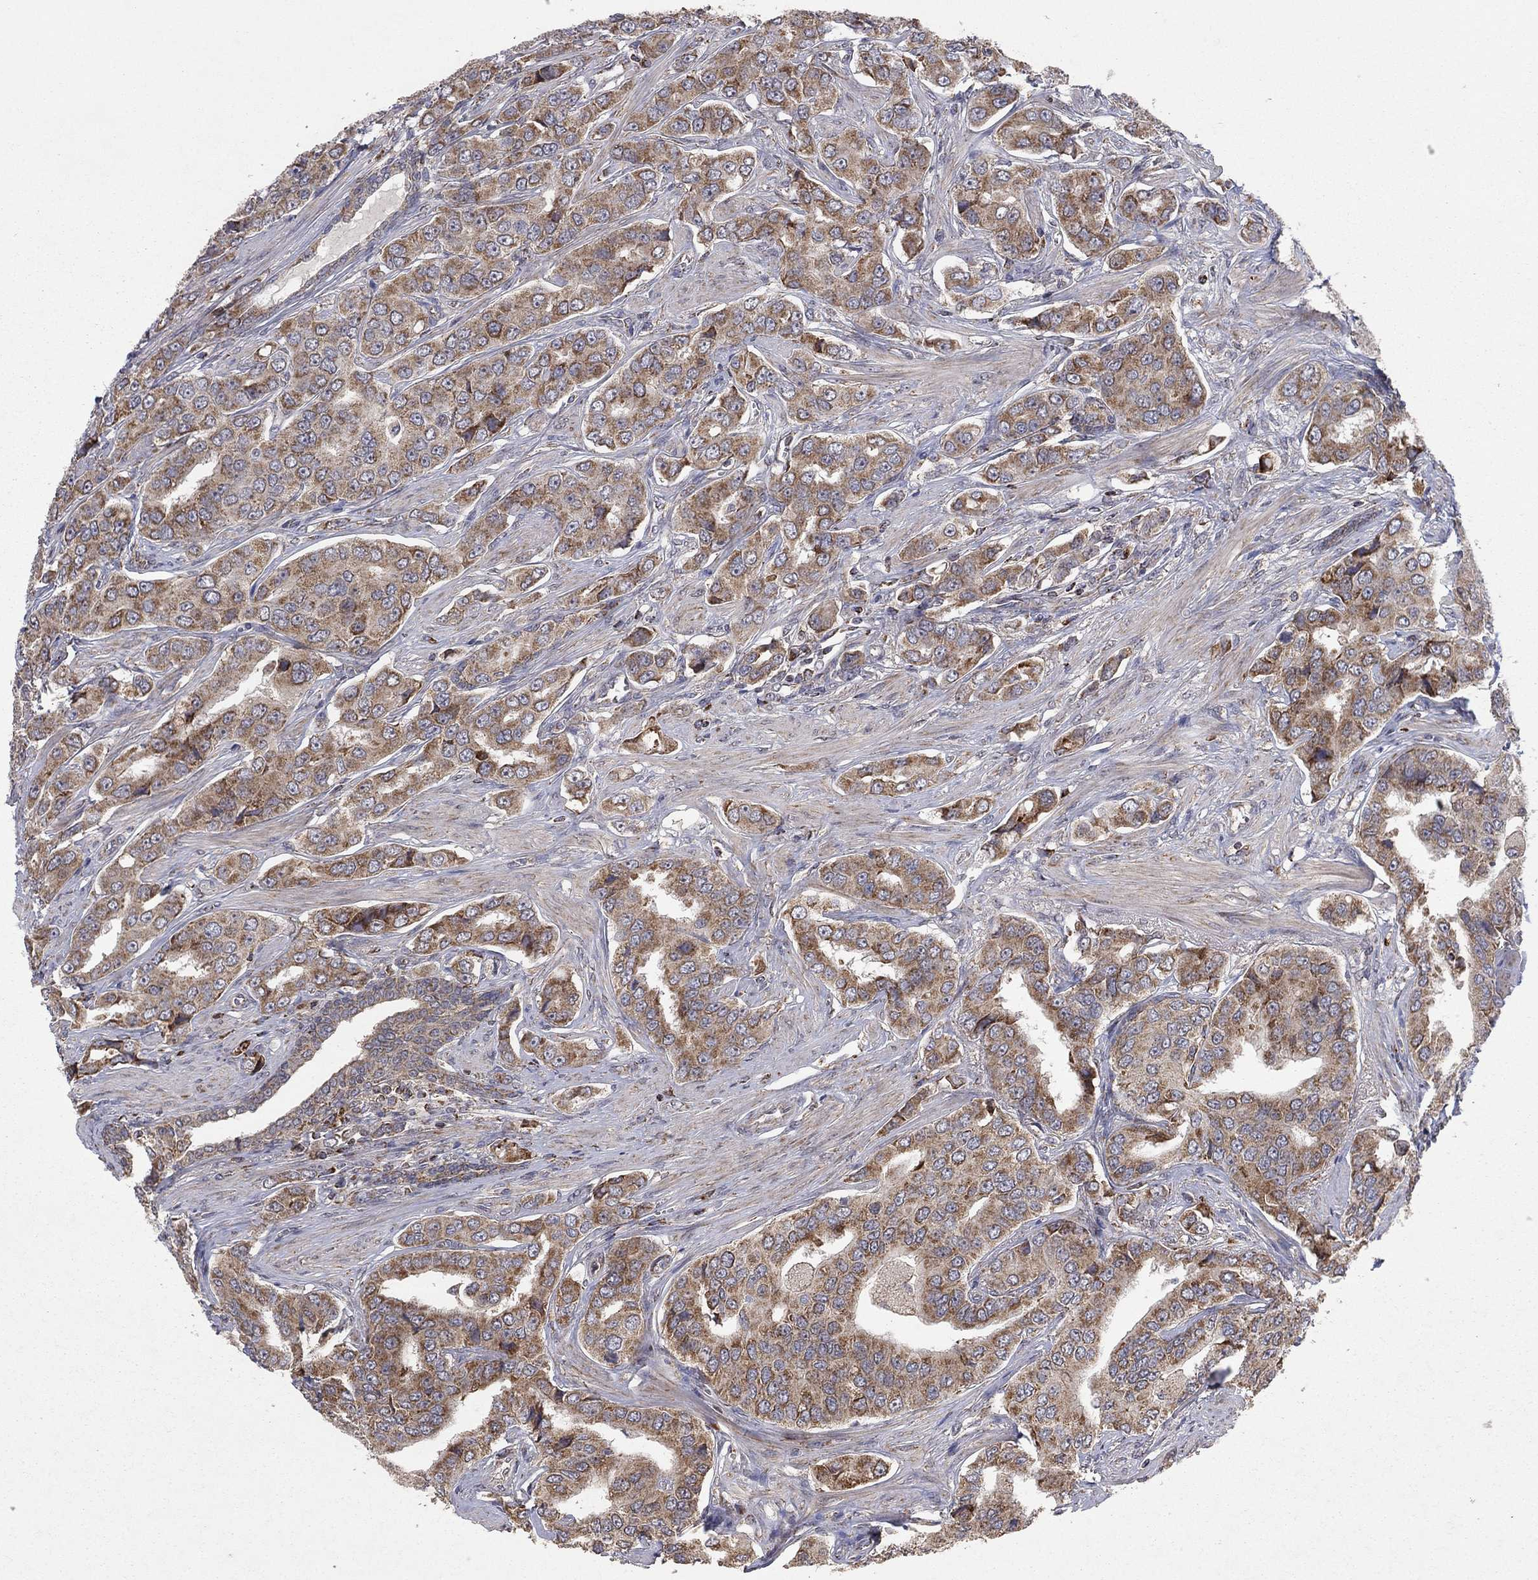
{"staining": {"intensity": "strong", "quantity": "25%-75%", "location": "cytoplasmic/membranous"}, "tissue": "prostate cancer", "cell_type": "Tumor cells", "image_type": "cancer", "snomed": [{"axis": "morphology", "description": "Adenocarcinoma, NOS"}, {"axis": "topography", "description": "Prostate and seminal vesicle, NOS"}, {"axis": "topography", "description": "Prostate"}], "caption": "Immunohistochemistry of prostate cancer reveals high levels of strong cytoplasmic/membranous staining in approximately 25%-75% of tumor cells. Nuclei are stained in blue.", "gene": "GPSM1", "patient": {"sex": "male", "age": 69}}